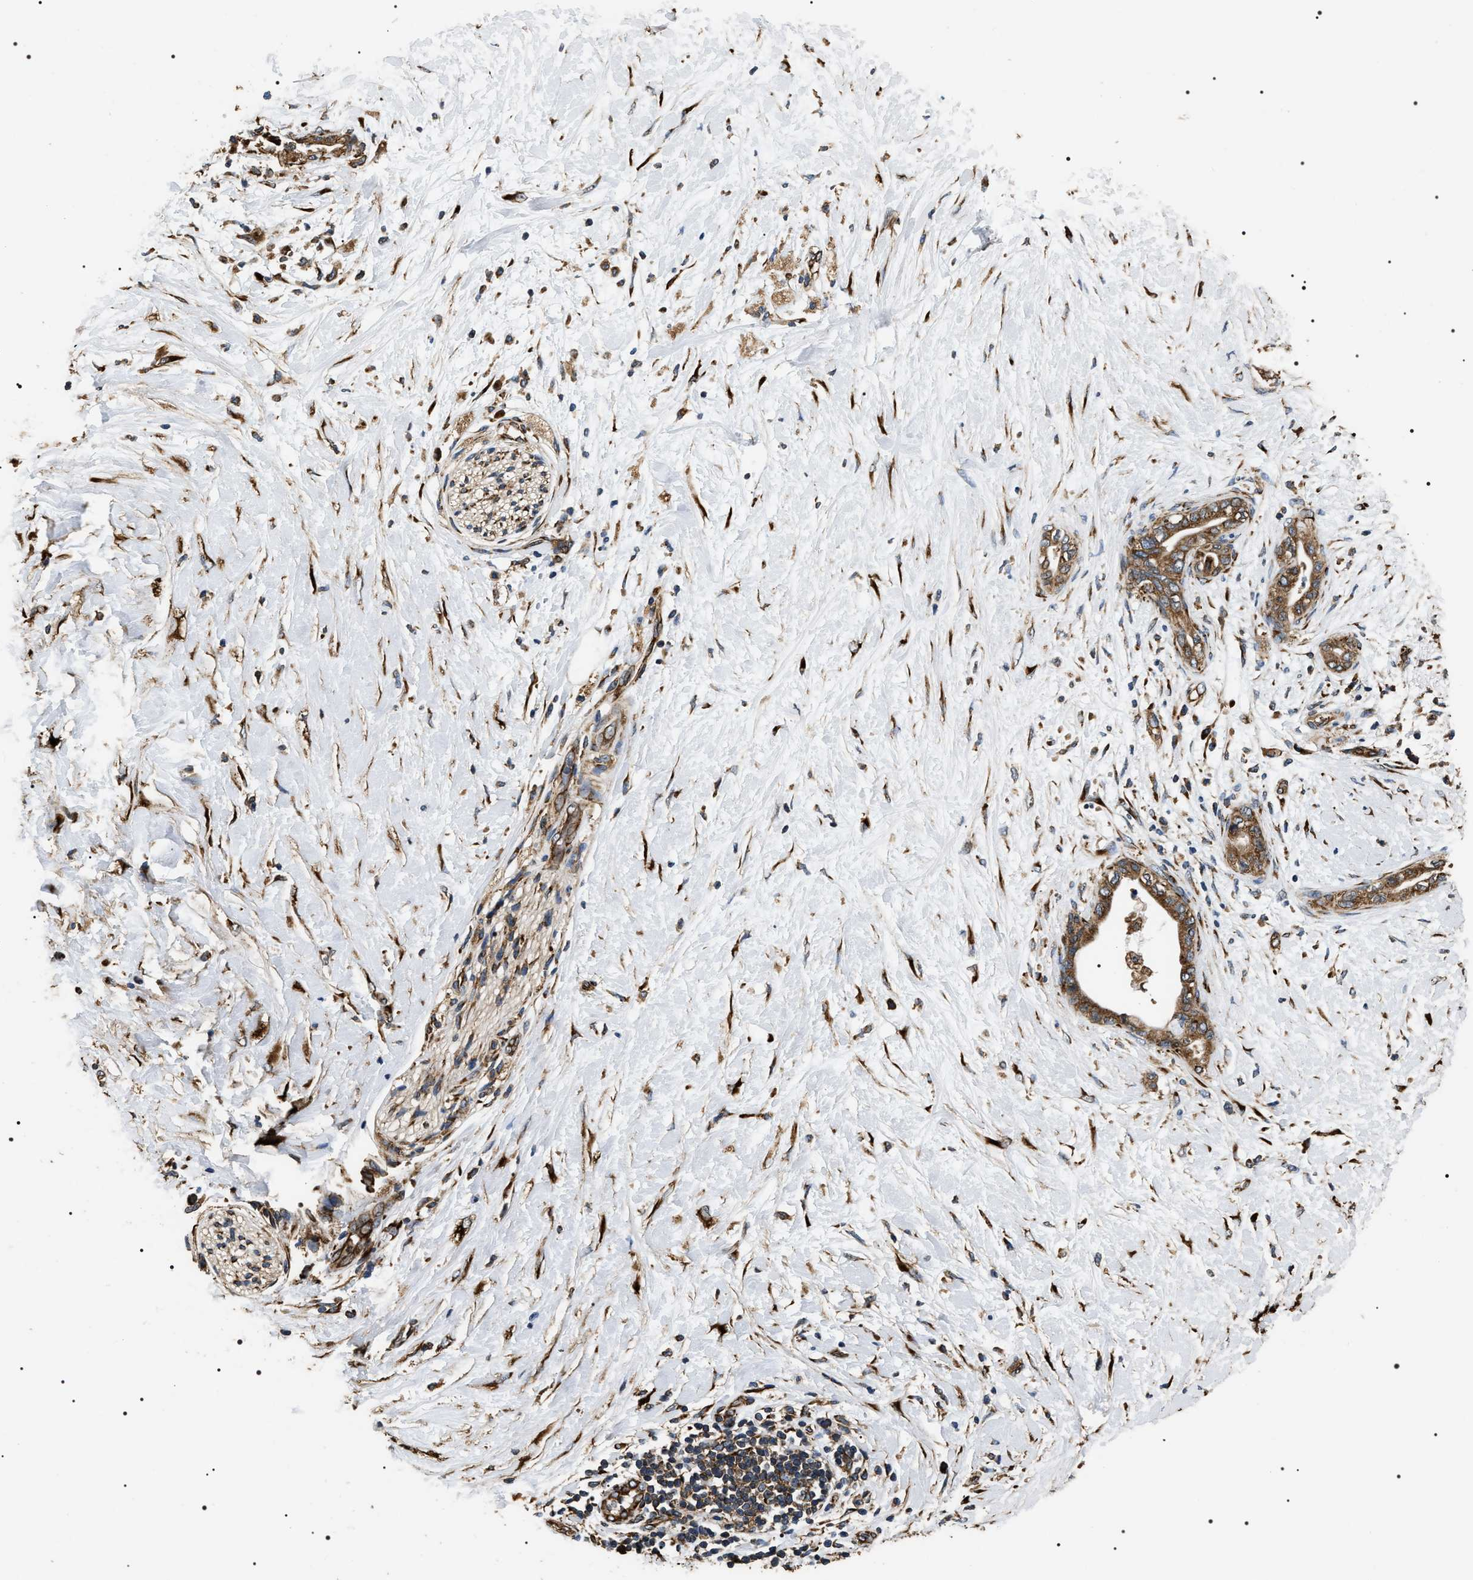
{"staining": {"intensity": "moderate", "quantity": ">75%", "location": "cytoplasmic/membranous"}, "tissue": "pancreatic cancer", "cell_type": "Tumor cells", "image_type": "cancer", "snomed": [{"axis": "morphology", "description": "Adenocarcinoma, NOS"}, {"axis": "topography", "description": "Pancreas"}], "caption": "Immunohistochemical staining of human pancreatic cancer shows moderate cytoplasmic/membranous protein positivity in approximately >75% of tumor cells.", "gene": "KTN1", "patient": {"sex": "female", "age": 60}}